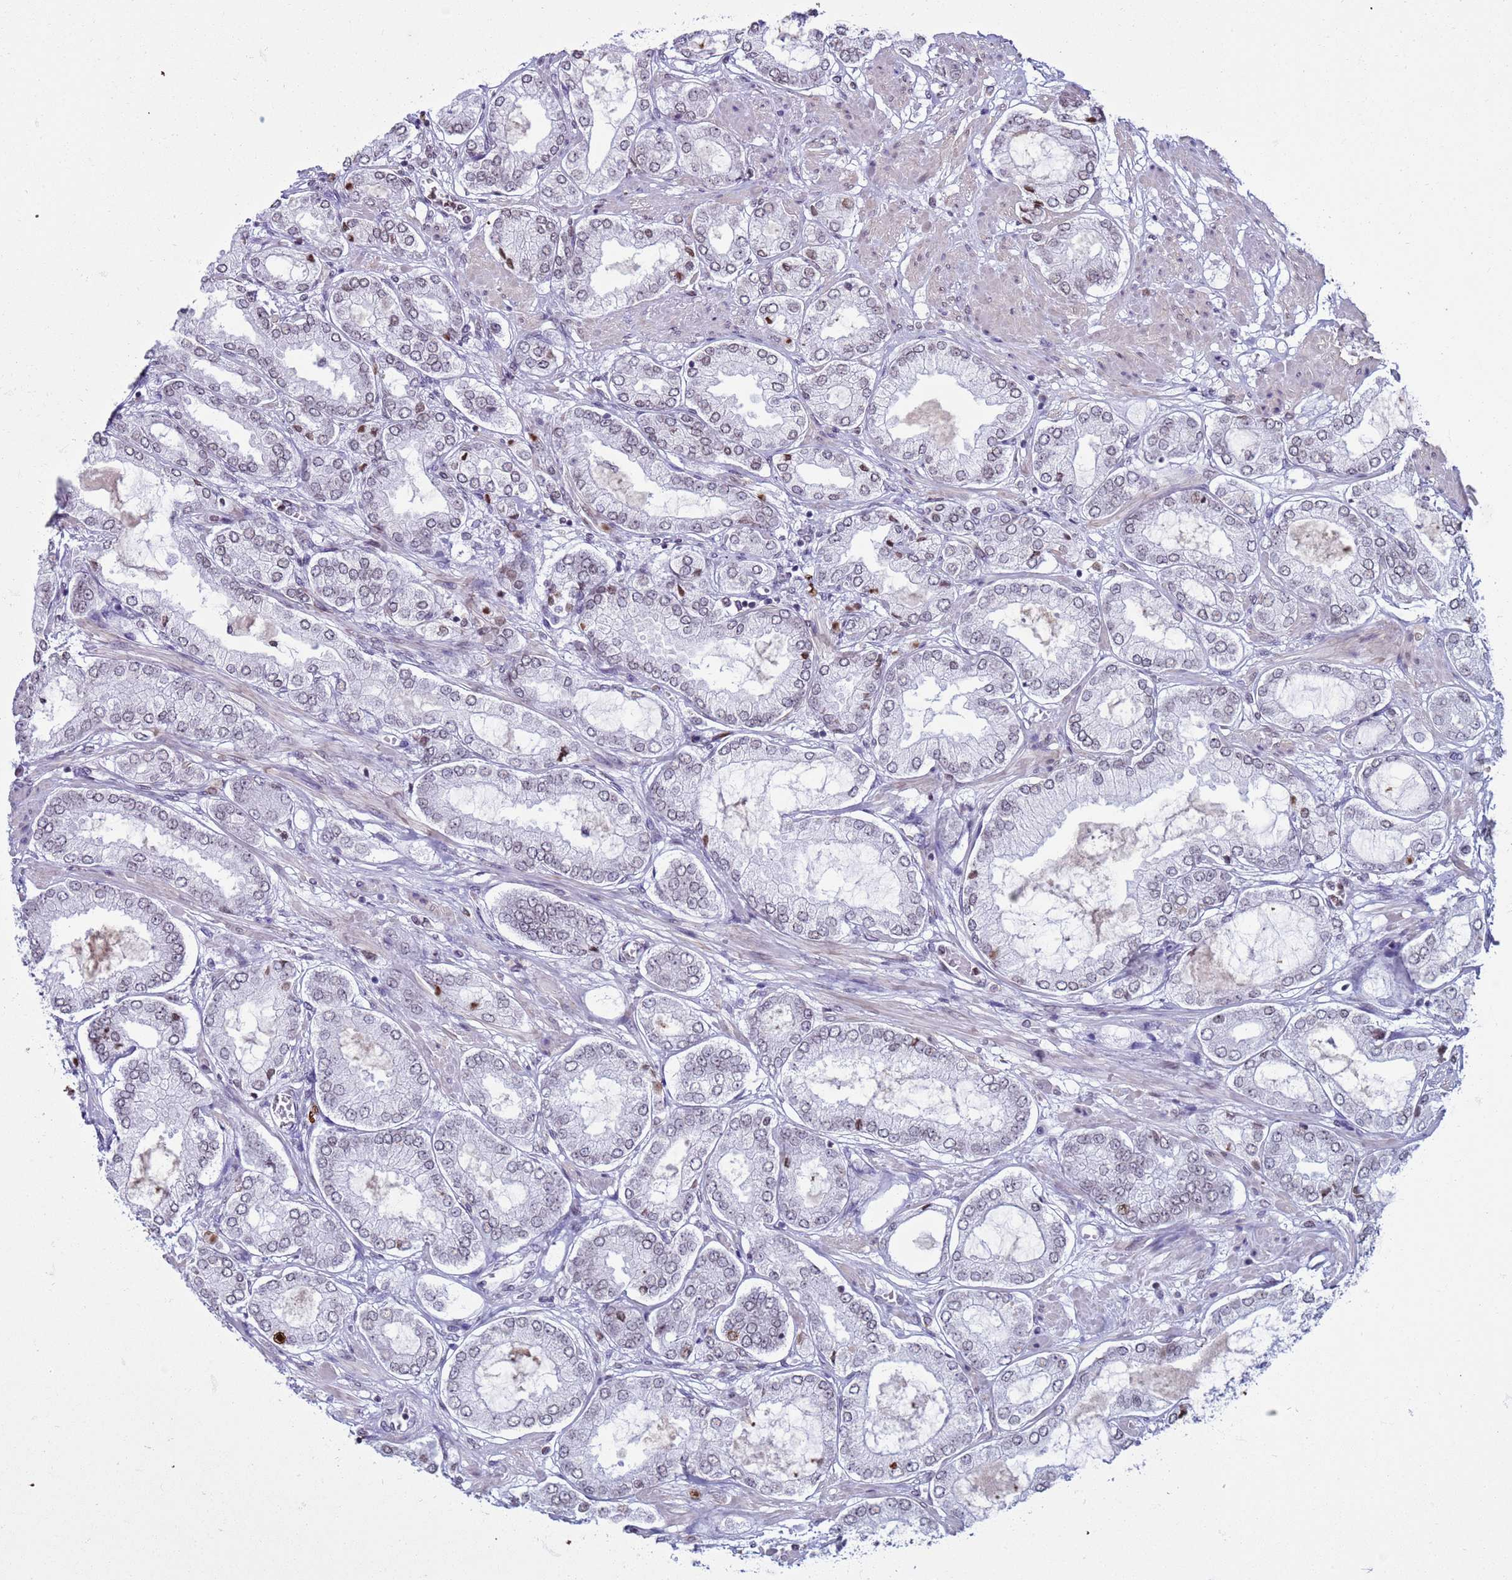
{"staining": {"intensity": "weak", "quantity": "<25%", "location": "nuclear"}, "tissue": "prostate cancer", "cell_type": "Tumor cells", "image_type": "cancer", "snomed": [{"axis": "morphology", "description": "Adenocarcinoma, High grade"}, {"axis": "topography", "description": "Prostate"}], "caption": "High magnification brightfield microscopy of high-grade adenocarcinoma (prostate) stained with DAB (3,3'-diaminobenzidine) (brown) and counterstained with hematoxylin (blue): tumor cells show no significant expression. The staining is performed using DAB (3,3'-diaminobenzidine) brown chromogen with nuclei counter-stained in using hematoxylin.", "gene": "H4C8", "patient": {"sex": "male", "age": 68}}